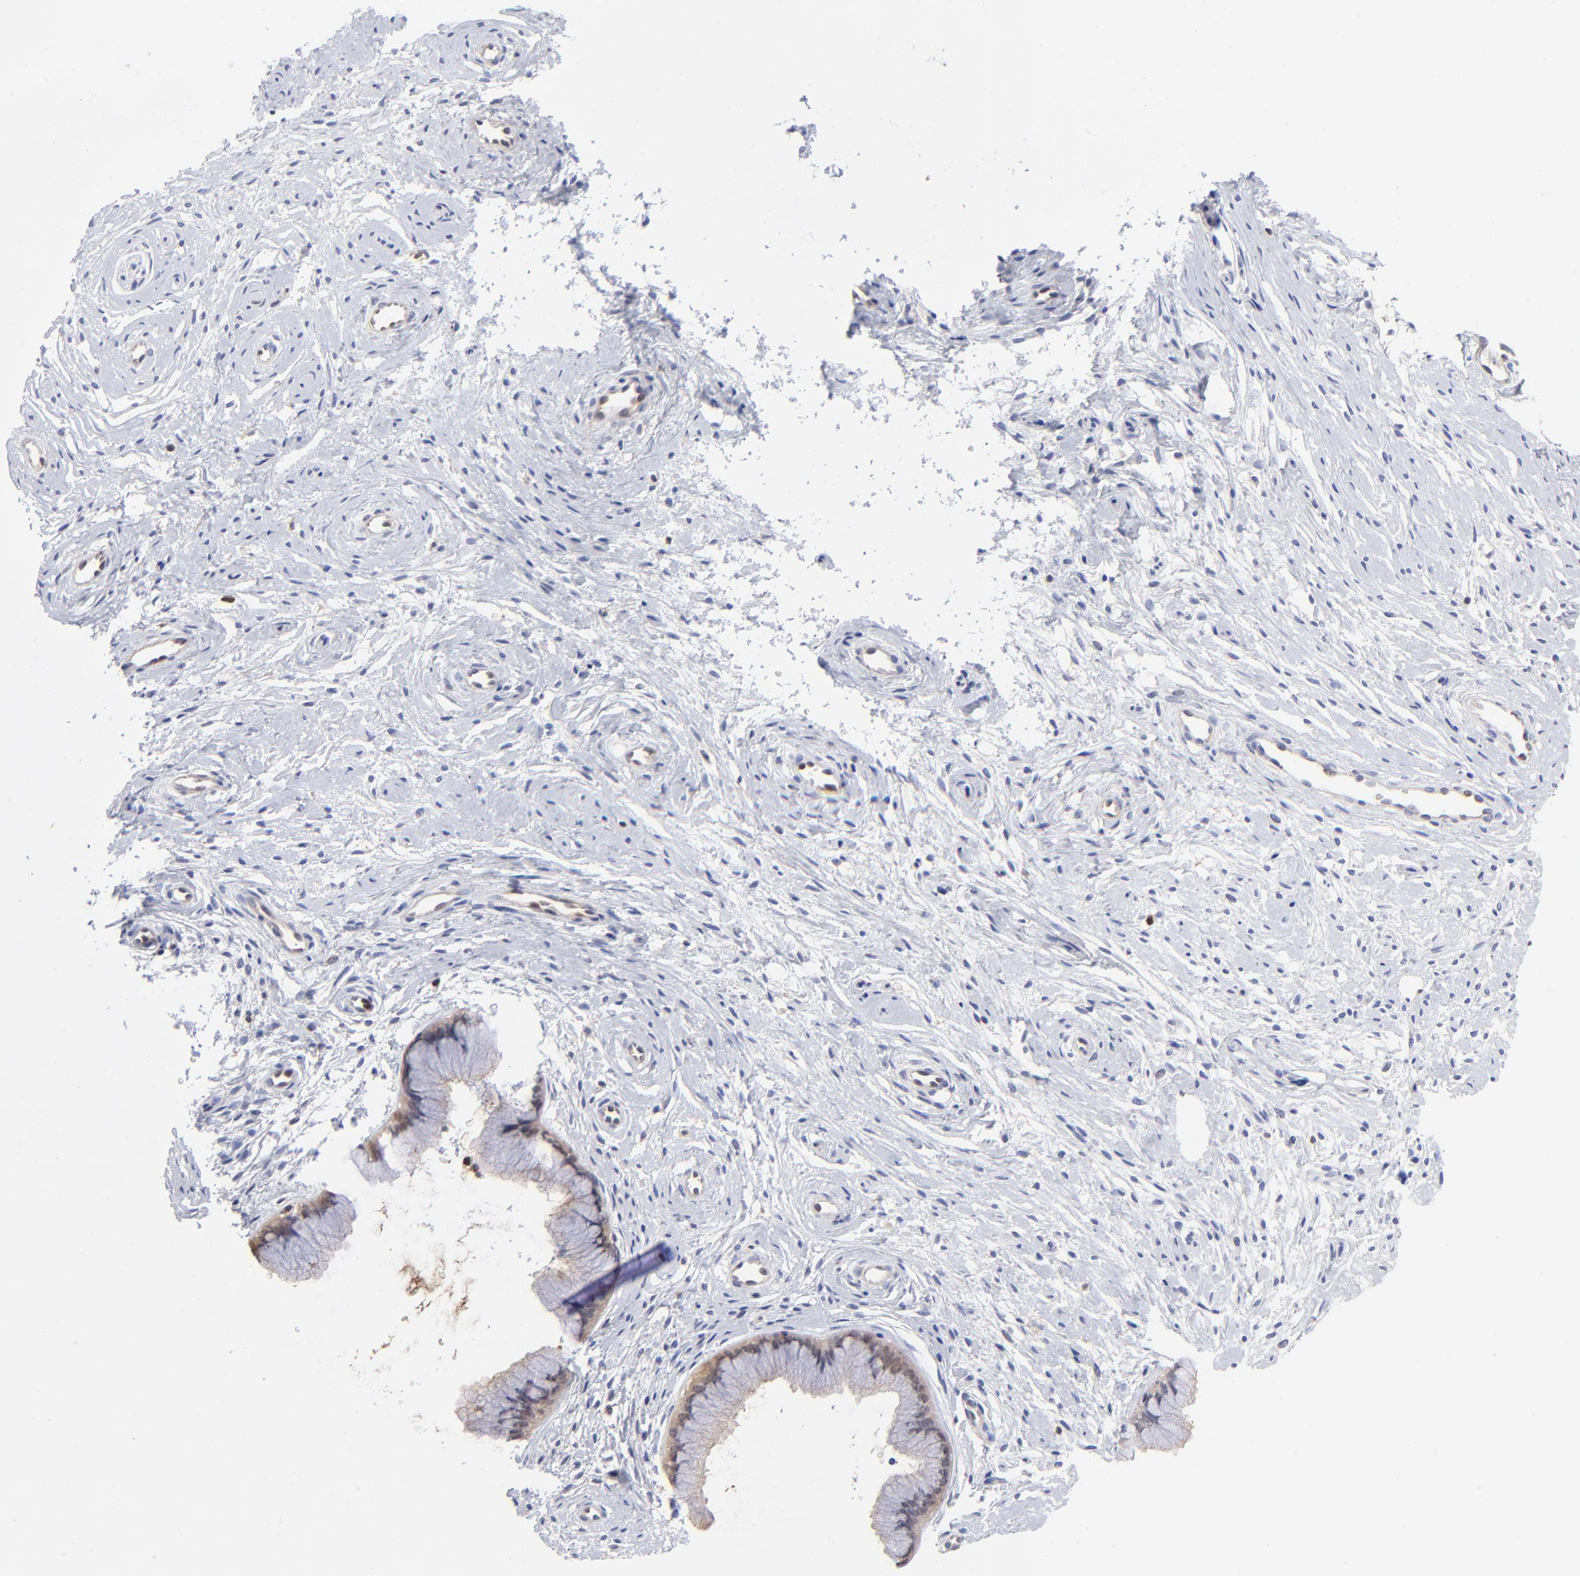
{"staining": {"intensity": "weak", "quantity": "<25%", "location": "cytoplasmic/membranous,nuclear"}, "tissue": "cervix", "cell_type": "Glandular cells", "image_type": "normal", "snomed": [{"axis": "morphology", "description": "Normal tissue, NOS"}, {"axis": "topography", "description": "Cervix"}], "caption": "Protein analysis of normal cervix reveals no significant positivity in glandular cells. The staining is performed using DAB brown chromogen with nuclei counter-stained in using hematoxylin.", "gene": "DCTPP1", "patient": {"sex": "female", "age": 39}}